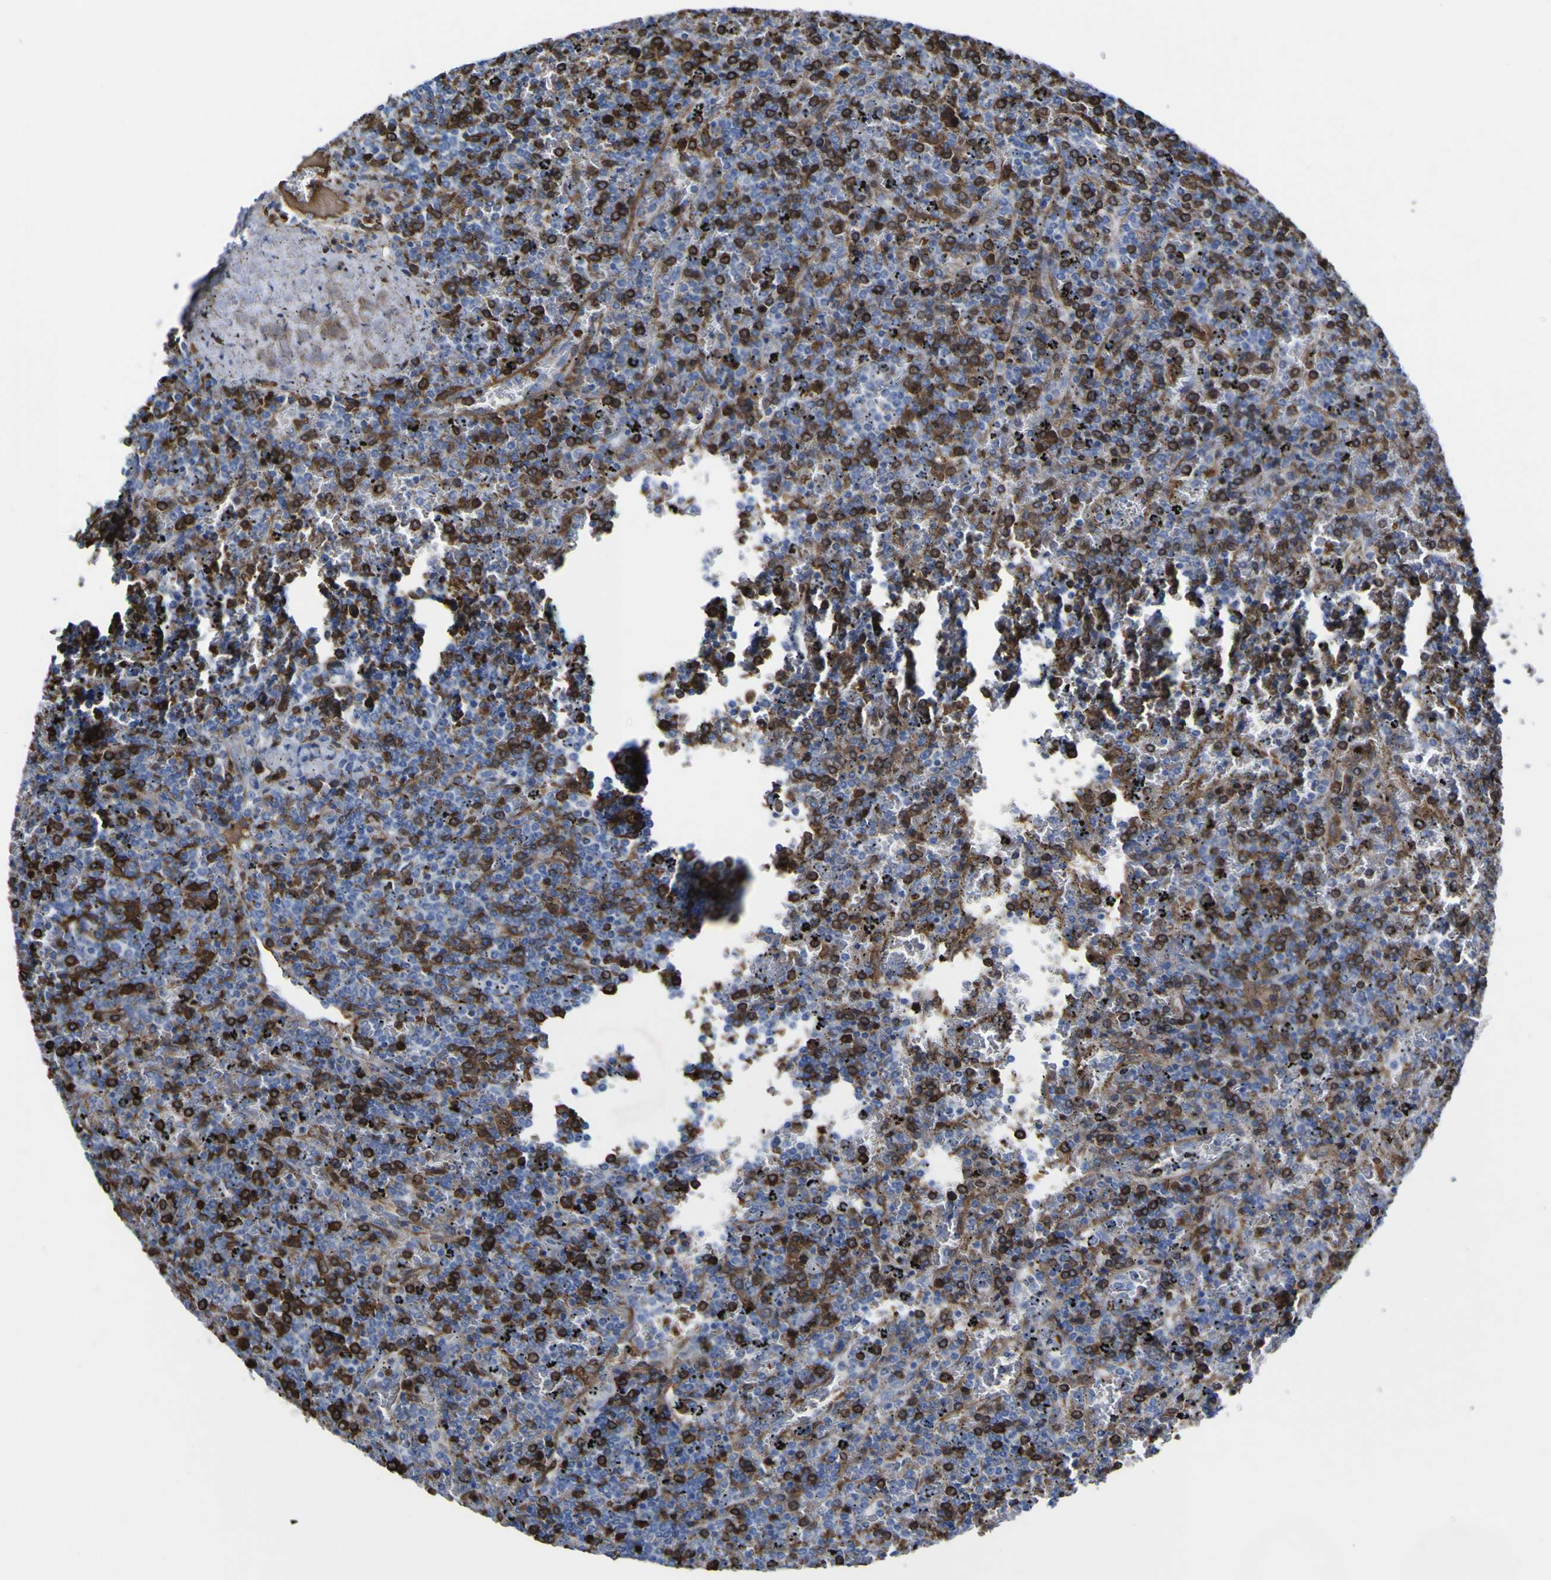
{"staining": {"intensity": "negative", "quantity": "none", "location": "none"}, "tissue": "lymphoma", "cell_type": "Tumor cells", "image_type": "cancer", "snomed": [{"axis": "morphology", "description": "Malignant lymphoma, non-Hodgkin's type, Low grade"}, {"axis": "topography", "description": "Spleen"}], "caption": "DAB (3,3'-diaminobenzidine) immunohistochemical staining of lymphoma displays no significant positivity in tumor cells.", "gene": "GCM1", "patient": {"sex": "female", "age": 77}}